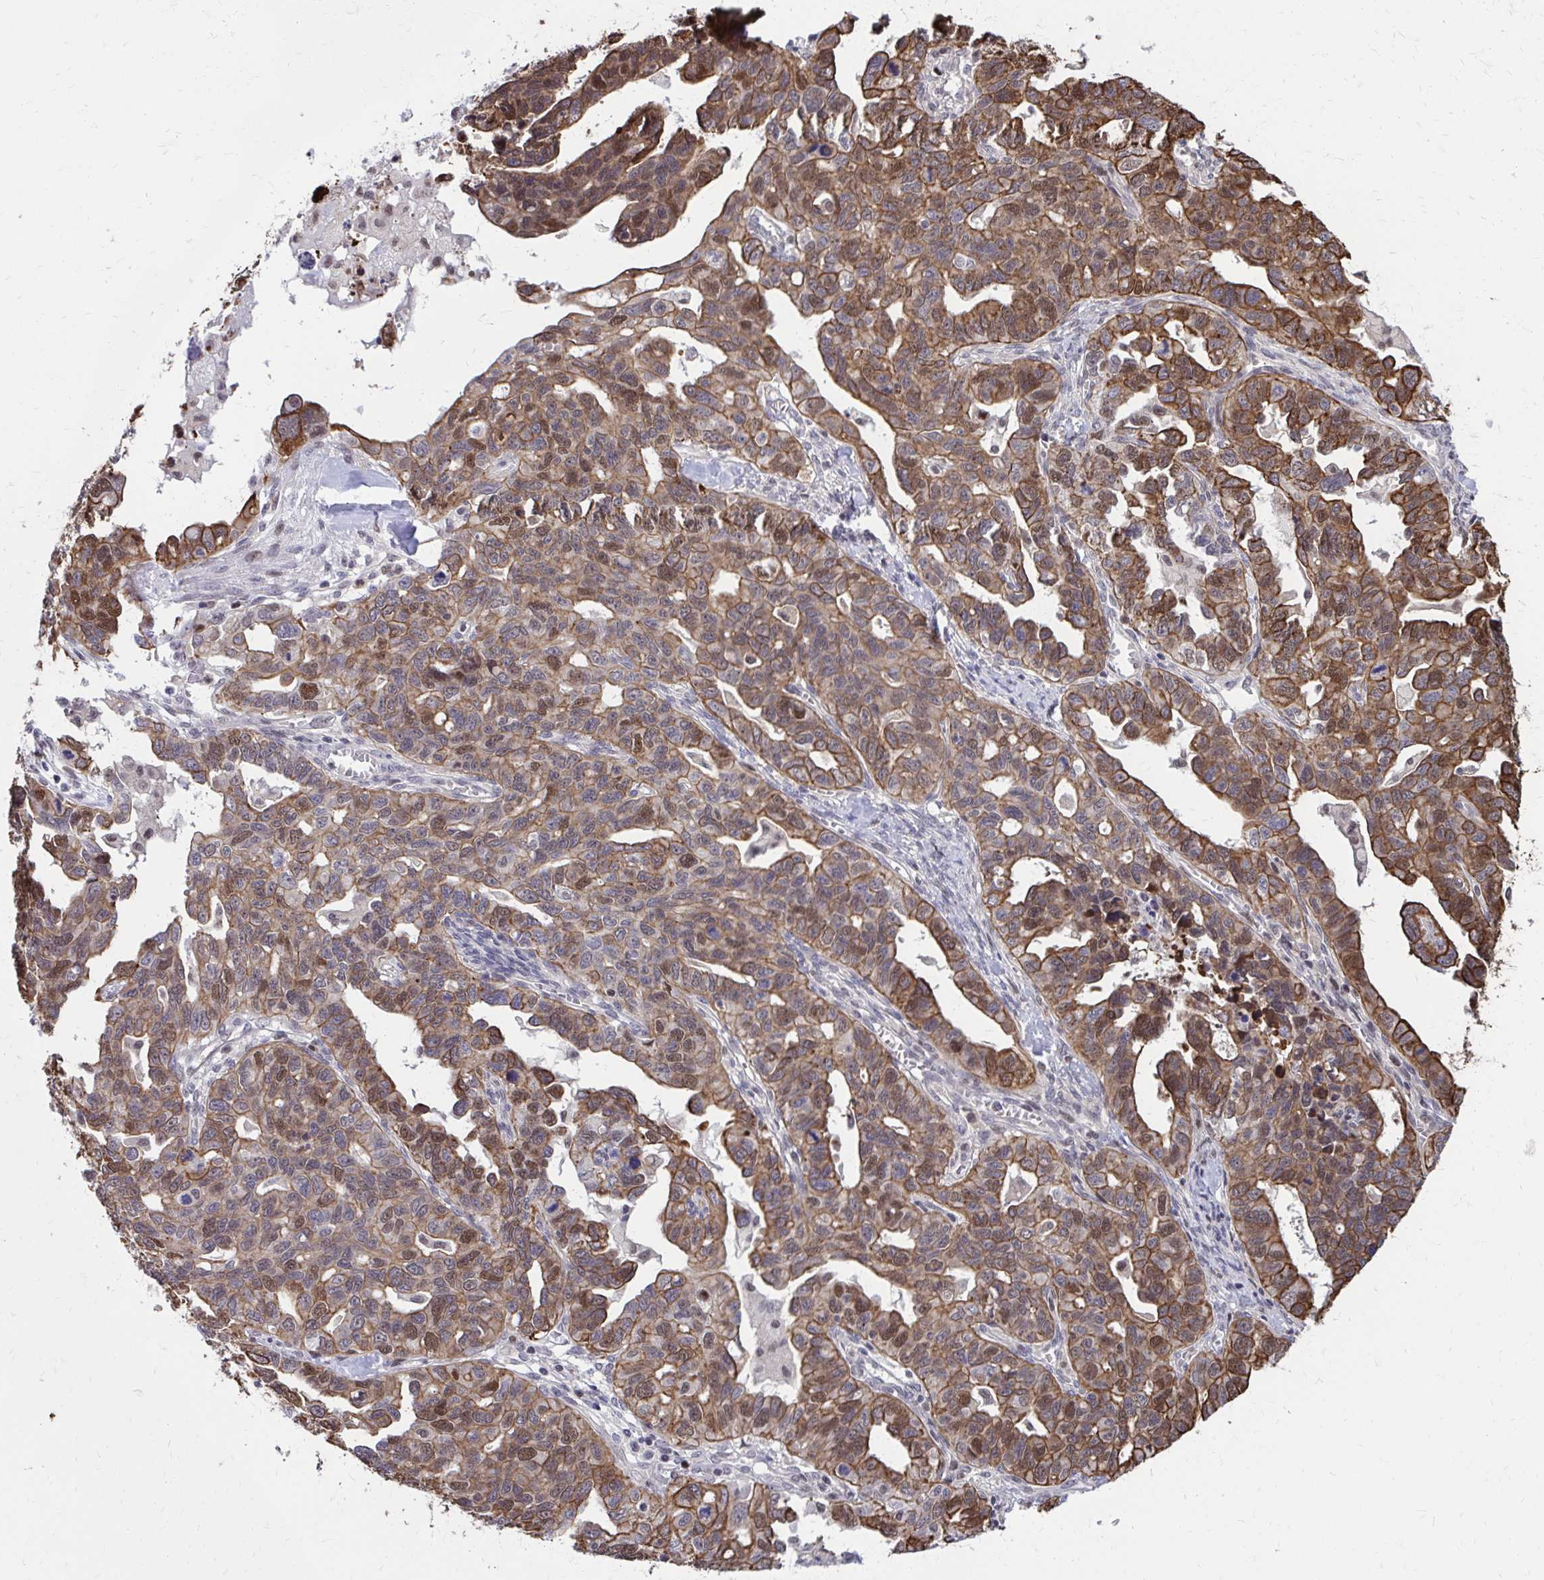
{"staining": {"intensity": "moderate", "quantity": ">75%", "location": "cytoplasmic/membranous,nuclear"}, "tissue": "ovarian cancer", "cell_type": "Tumor cells", "image_type": "cancer", "snomed": [{"axis": "morphology", "description": "Cystadenocarcinoma, serous, NOS"}, {"axis": "topography", "description": "Ovary"}], "caption": "Ovarian cancer (serous cystadenocarcinoma) stained with DAB (3,3'-diaminobenzidine) immunohistochemistry displays medium levels of moderate cytoplasmic/membranous and nuclear staining in approximately >75% of tumor cells.", "gene": "ANKRD30B", "patient": {"sex": "female", "age": 69}}